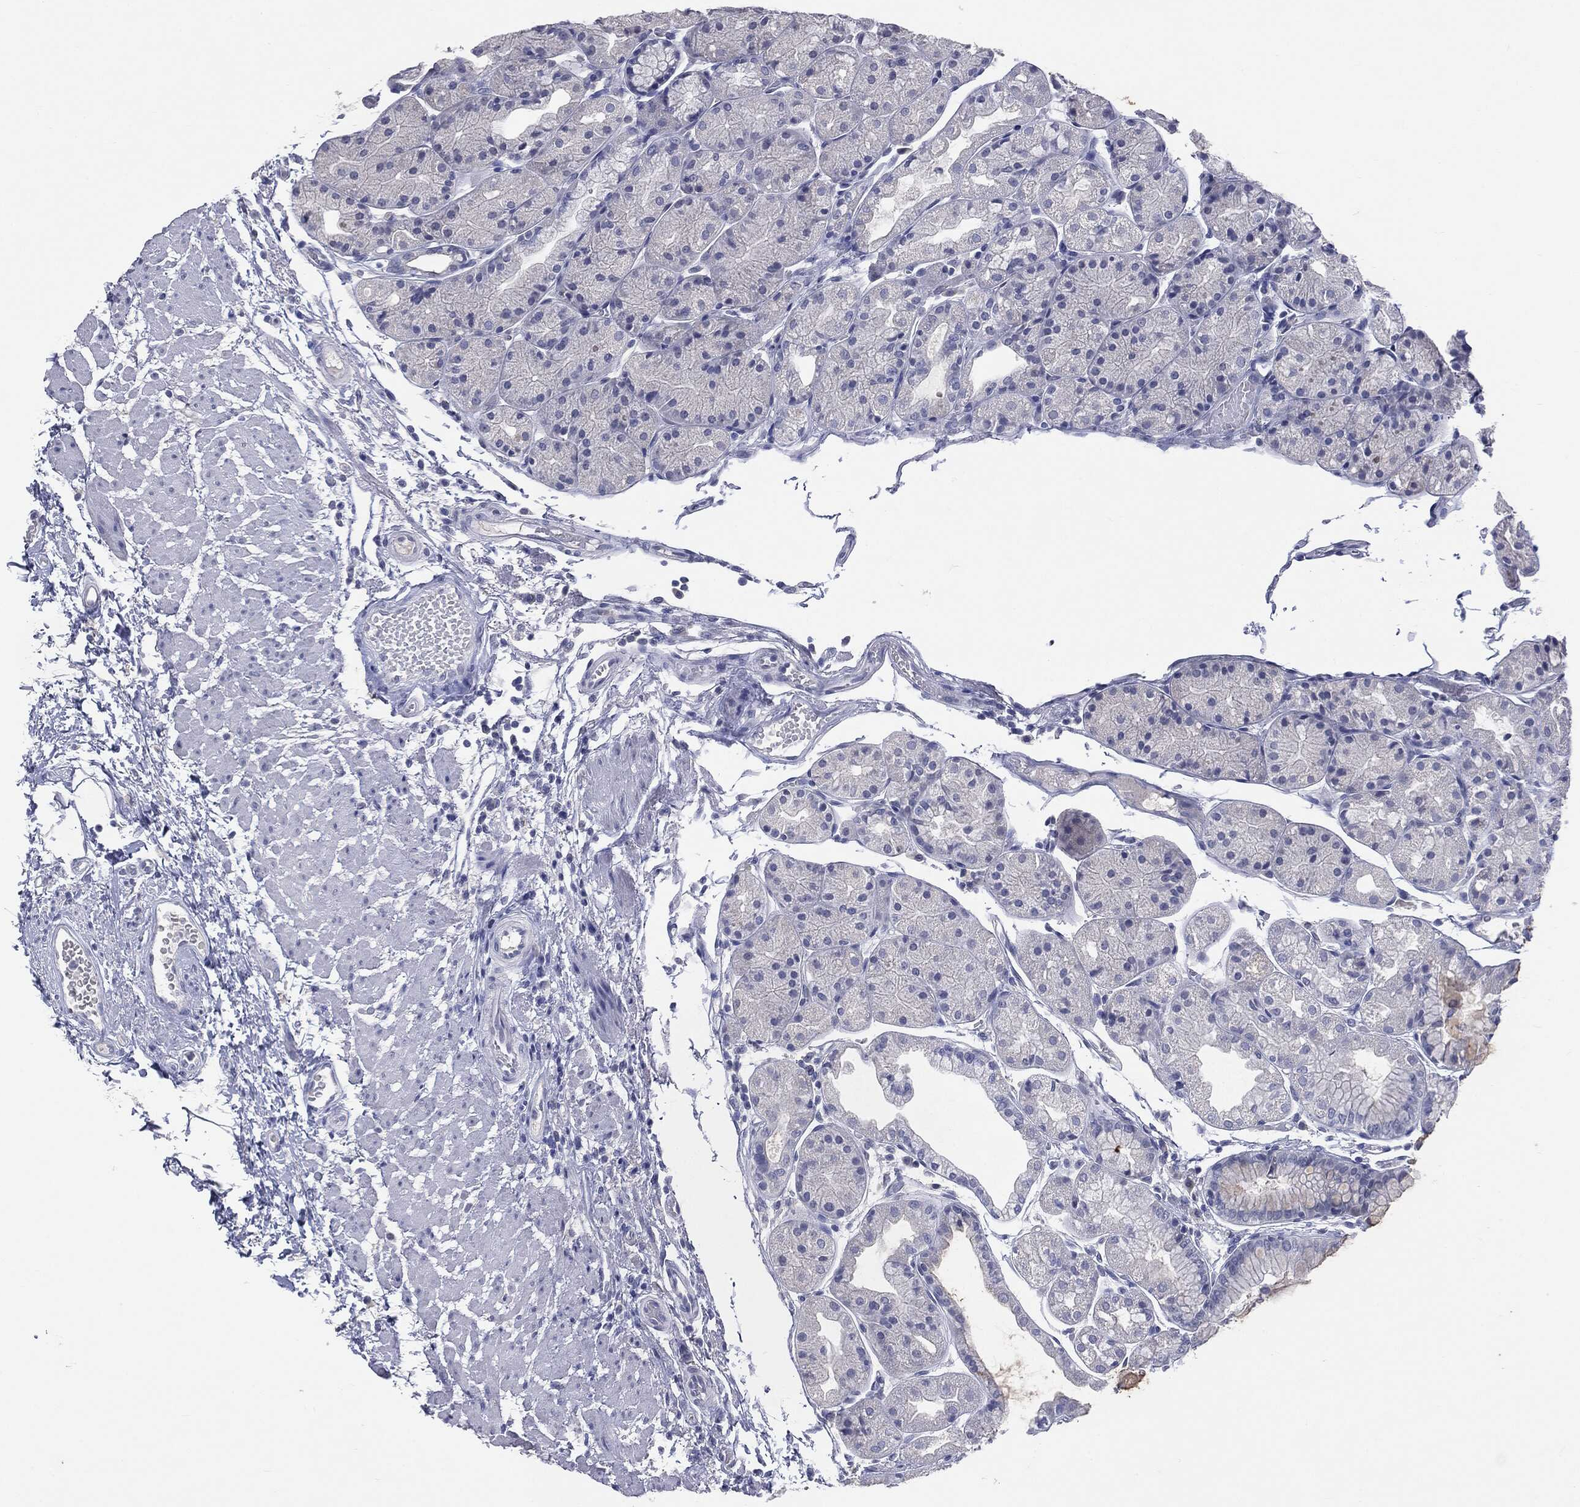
{"staining": {"intensity": "negative", "quantity": "none", "location": "none"}, "tissue": "stomach", "cell_type": "Glandular cells", "image_type": "normal", "snomed": [{"axis": "morphology", "description": "Normal tissue, NOS"}, {"axis": "topography", "description": "Stomach, upper"}], "caption": "Immunohistochemistry photomicrograph of unremarkable stomach stained for a protein (brown), which displays no expression in glandular cells.", "gene": "TSHB", "patient": {"sex": "male", "age": 72}}